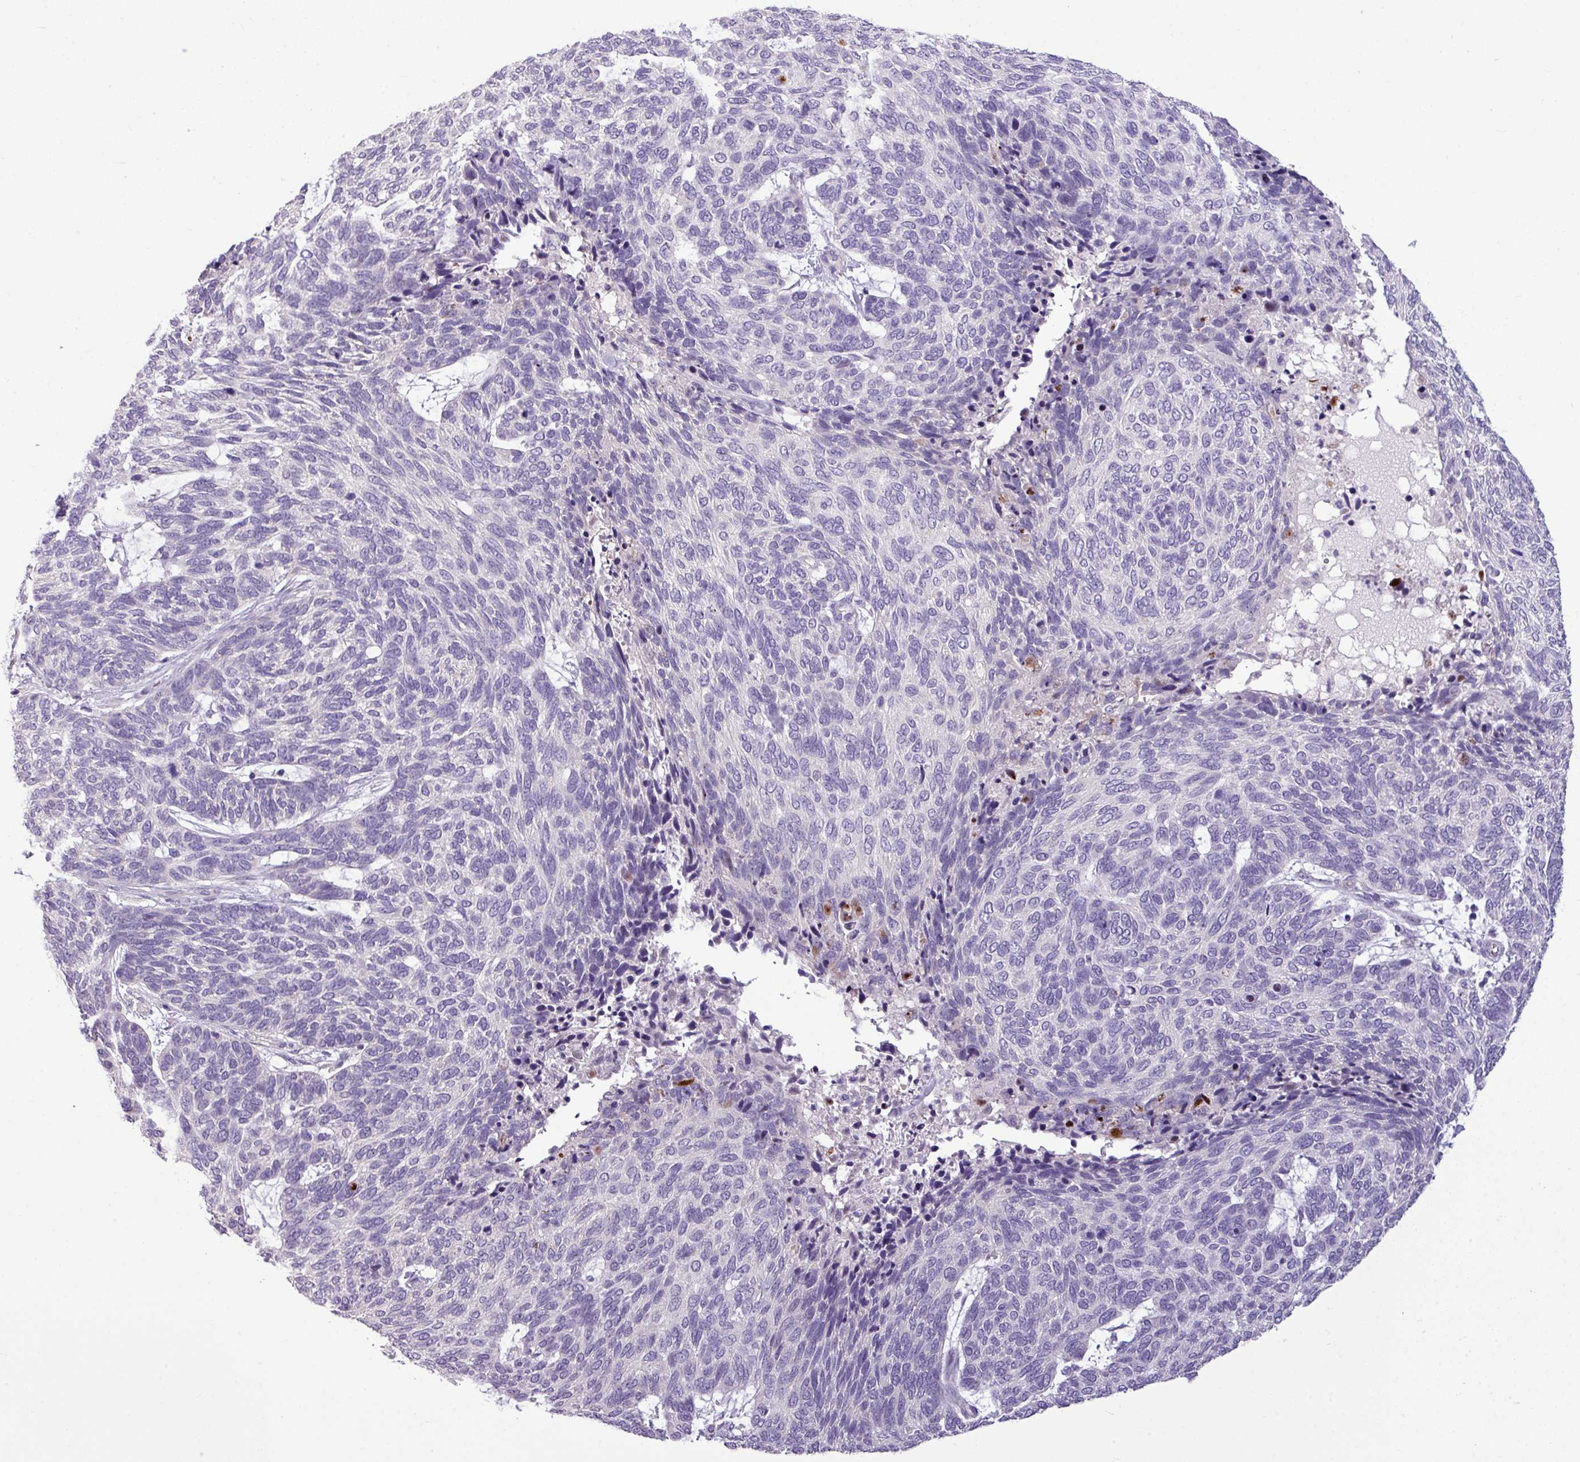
{"staining": {"intensity": "negative", "quantity": "none", "location": "none"}, "tissue": "skin cancer", "cell_type": "Tumor cells", "image_type": "cancer", "snomed": [{"axis": "morphology", "description": "Basal cell carcinoma"}, {"axis": "topography", "description": "Skin"}], "caption": "The image exhibits no staining of tumor cells in skin cancer (basal cell carcinoma). (Stains: DAB immunohistochemistry with hematoxylin counter stain, Microscopy: brightfield microscopy at high magnification).", "gene": "IL17A", "patient": {"sex": "female", "age": 65}}